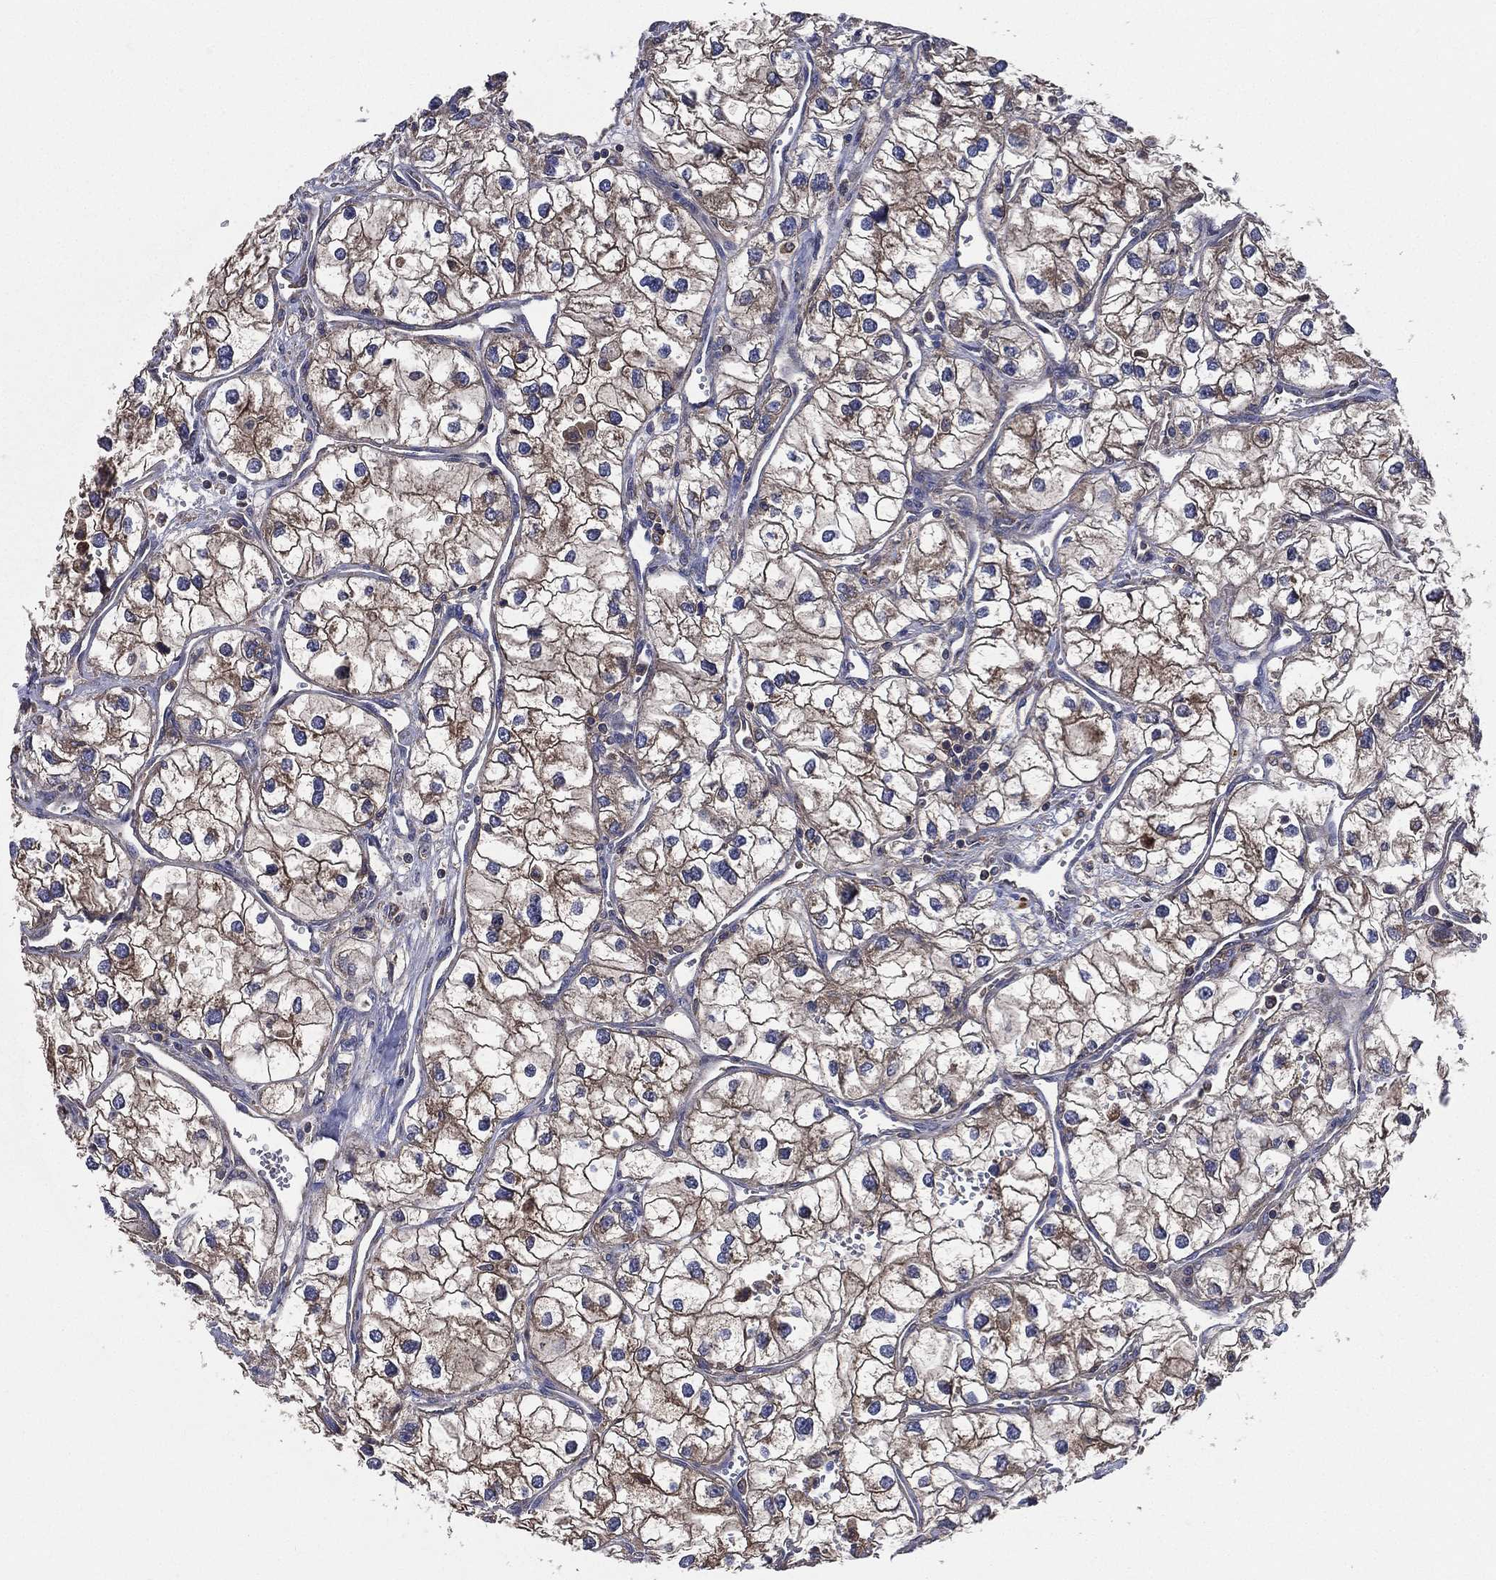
{"staining": {"intensity": "moderate", "quantity": ">75%", "location": "cytoplasmic/membranous"}, "tissue": "renal cancer", "cell_type": "Tumor cells", "image_type": "cancer", "snomed": [{"axis": "morphology", "description": "Adenocarcinoma, NOS"}, {"axis": "topography", "description": "Kidney"}], "caption": "This photomicrograph displays immunohistochemistry staining of adenocarcinoma (renal), with medium moderate cytoplasmic/membranous expression in about >75% of tumor cells.", "gene": "SMPD3", "patient": {"sex": "male", "age": 59}}